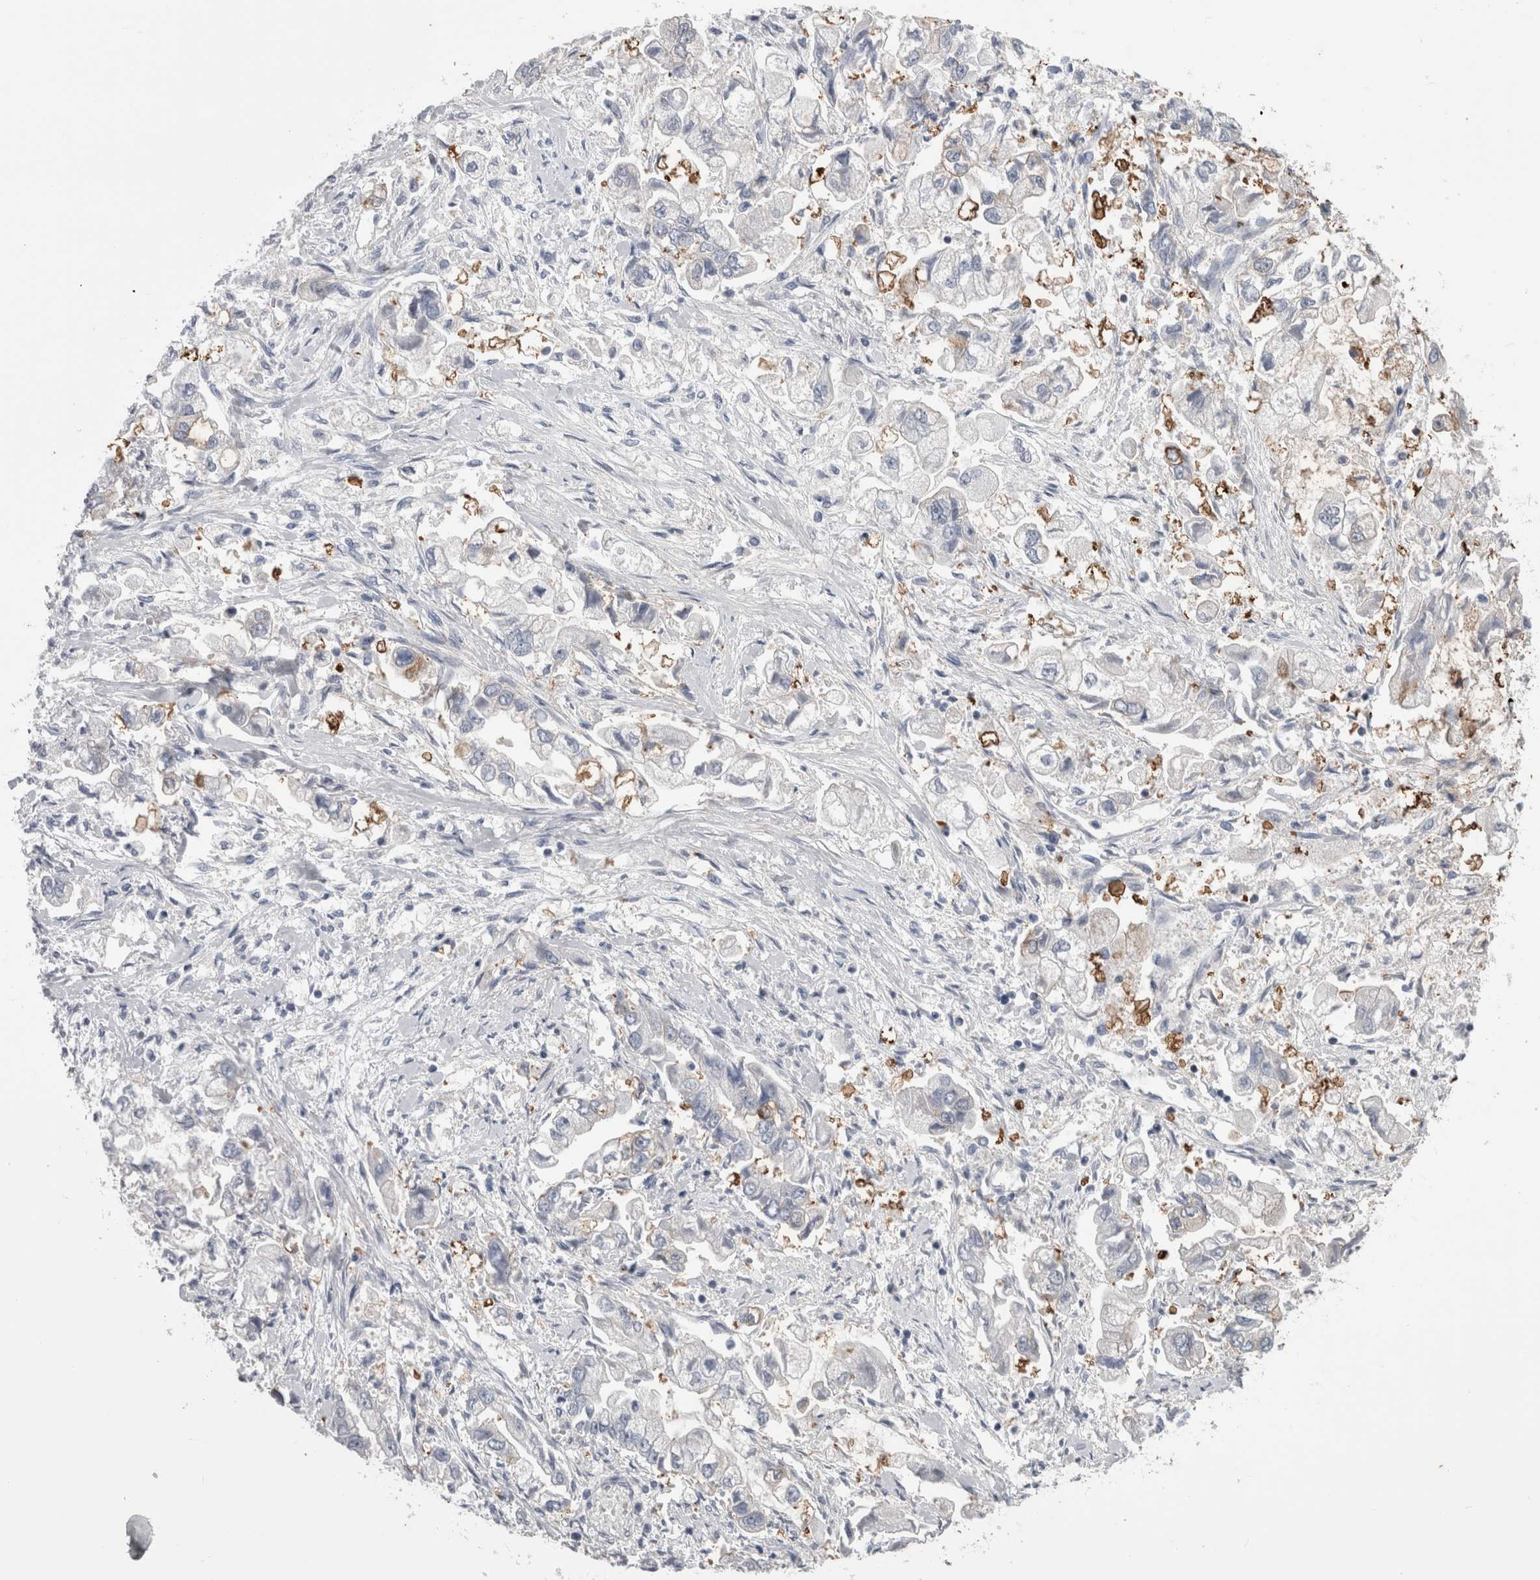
{"staining": {"intensity": "negative", "quantity": "none", "location": "none"}, "tissue": "stomach cancer", "cell_type": "Tumor cells", "image_type": "cancer", "snomed": [{"axis": "morphology", "description": "Normal tissue, NOS"}, {"axis": "morphology", "description": "Adenocarcinoma, NOS"}, {"axis": "topography", "description": "Stomach"}], "caption": "This histopathology image is of stomach adenocarcinoma stained with IHC to label a protein in brown with the nuclei are counter-stained blue. There is no expression in tumor cells. (Stains: DAB (3,3'-diaminobenzidine) immunohistochemistry with hematoxylin counter stain, Microscopy: brightfield microscopy at high magnification).", "gene": "DCTN6", "patient": {"sex": "male", "age": 62}}